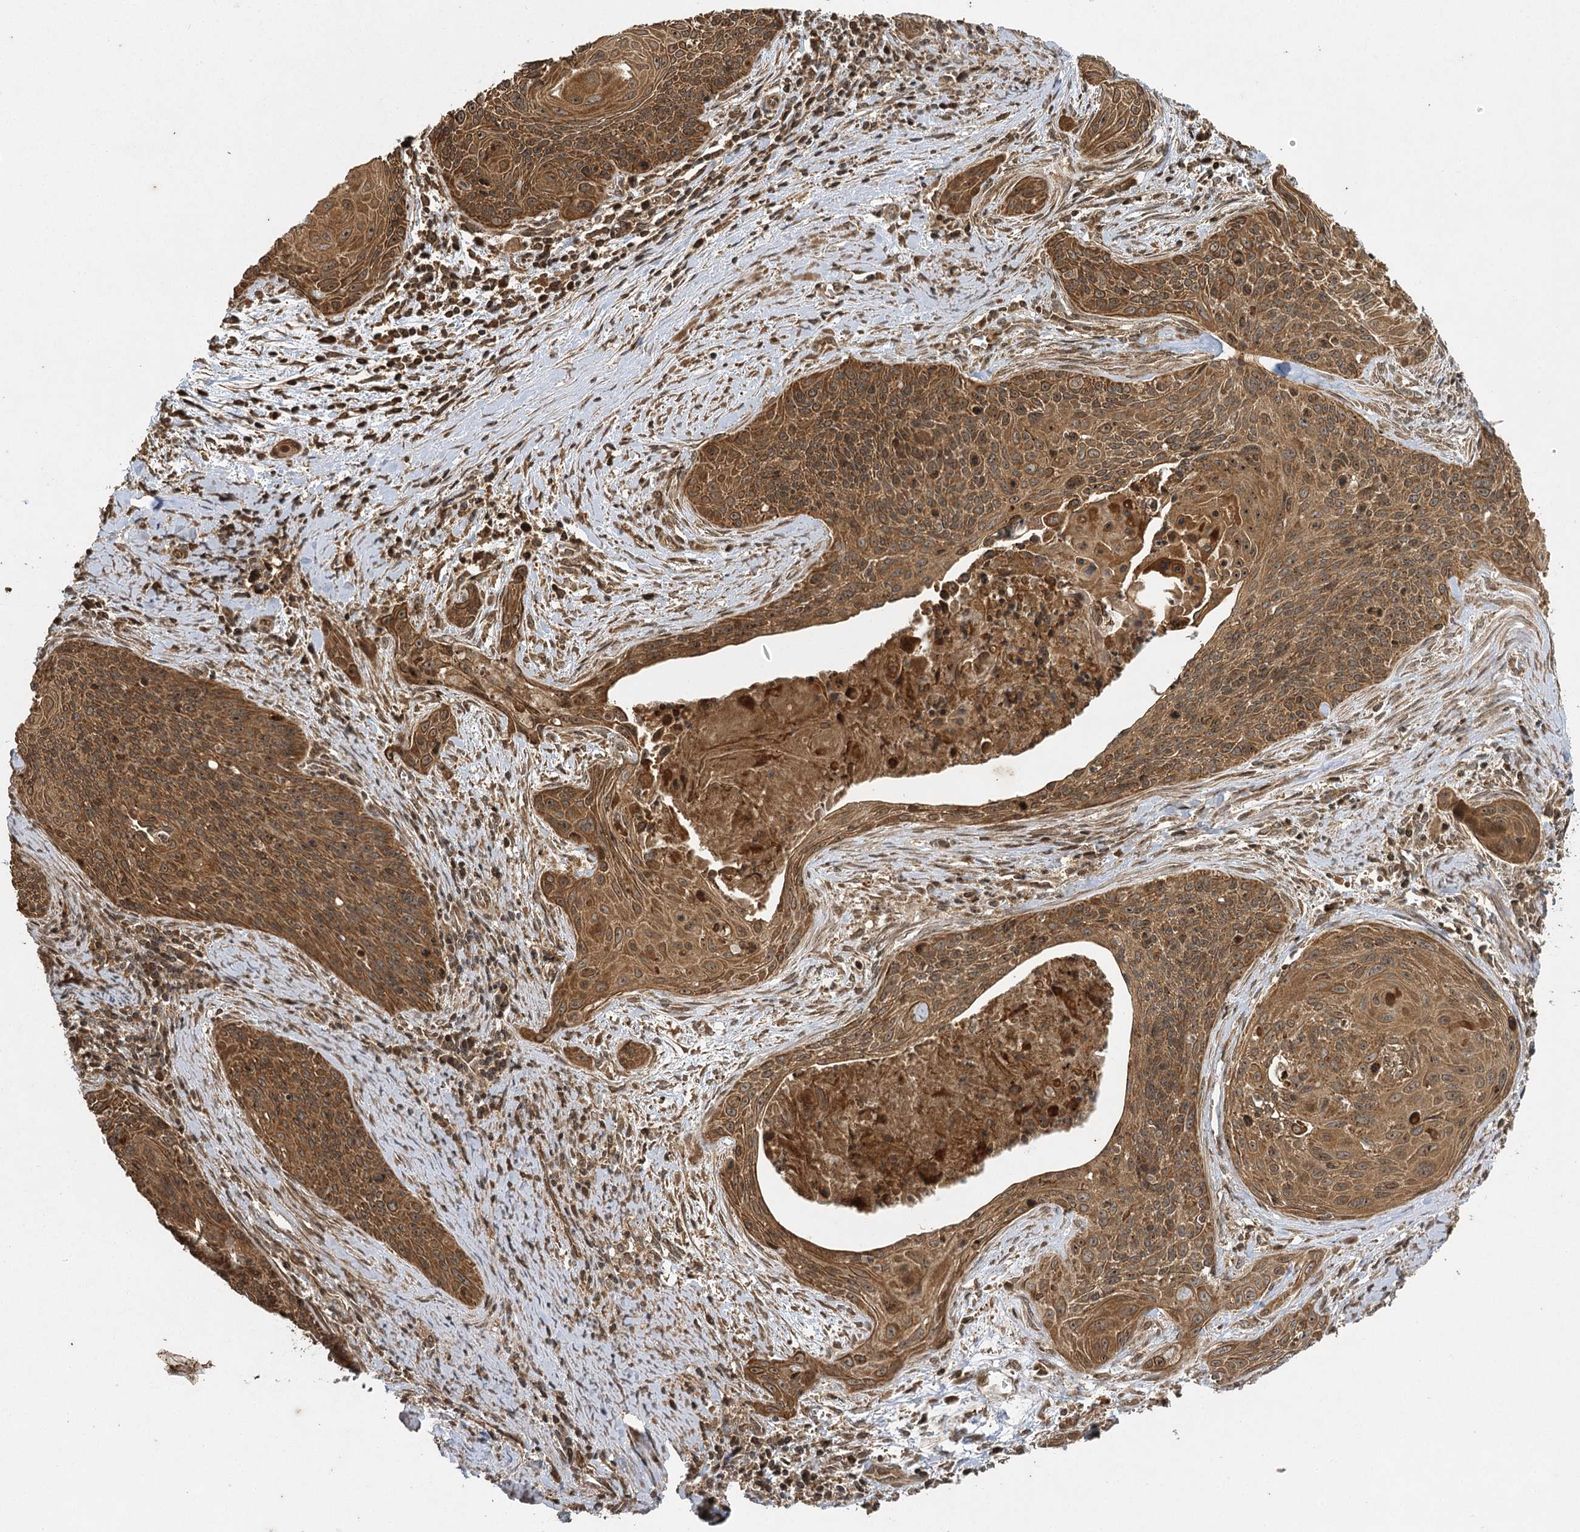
{"staining": {"intensity": "moderate", "quantity": ">75%", "location": "cytoplasmic/membranous,nuclear"}, "tissue": "cervical cancer", "cell_type": "Tumor cells", "image_type": "cancer", "snomed": [{"axis": "morphology", "description": "Squamous cell carcinoma, NOS"}, {"axis": "topography", "description": "Cervix"}], "caption": "Immunohistochemical staining of human cervical squamous cell carcinoma displays medium levels of moderate cytoplasmic/membranous and nuclear expression in approximately >75% of tumor cells. (Stains: DAB (3,3'-diaminobenzidine) in brown, nuclei in blue, Microscopy: brightfield microscopy at high magnification).", "gene": "IL11RA", "patient": {"sex": "female", "age": 55}}